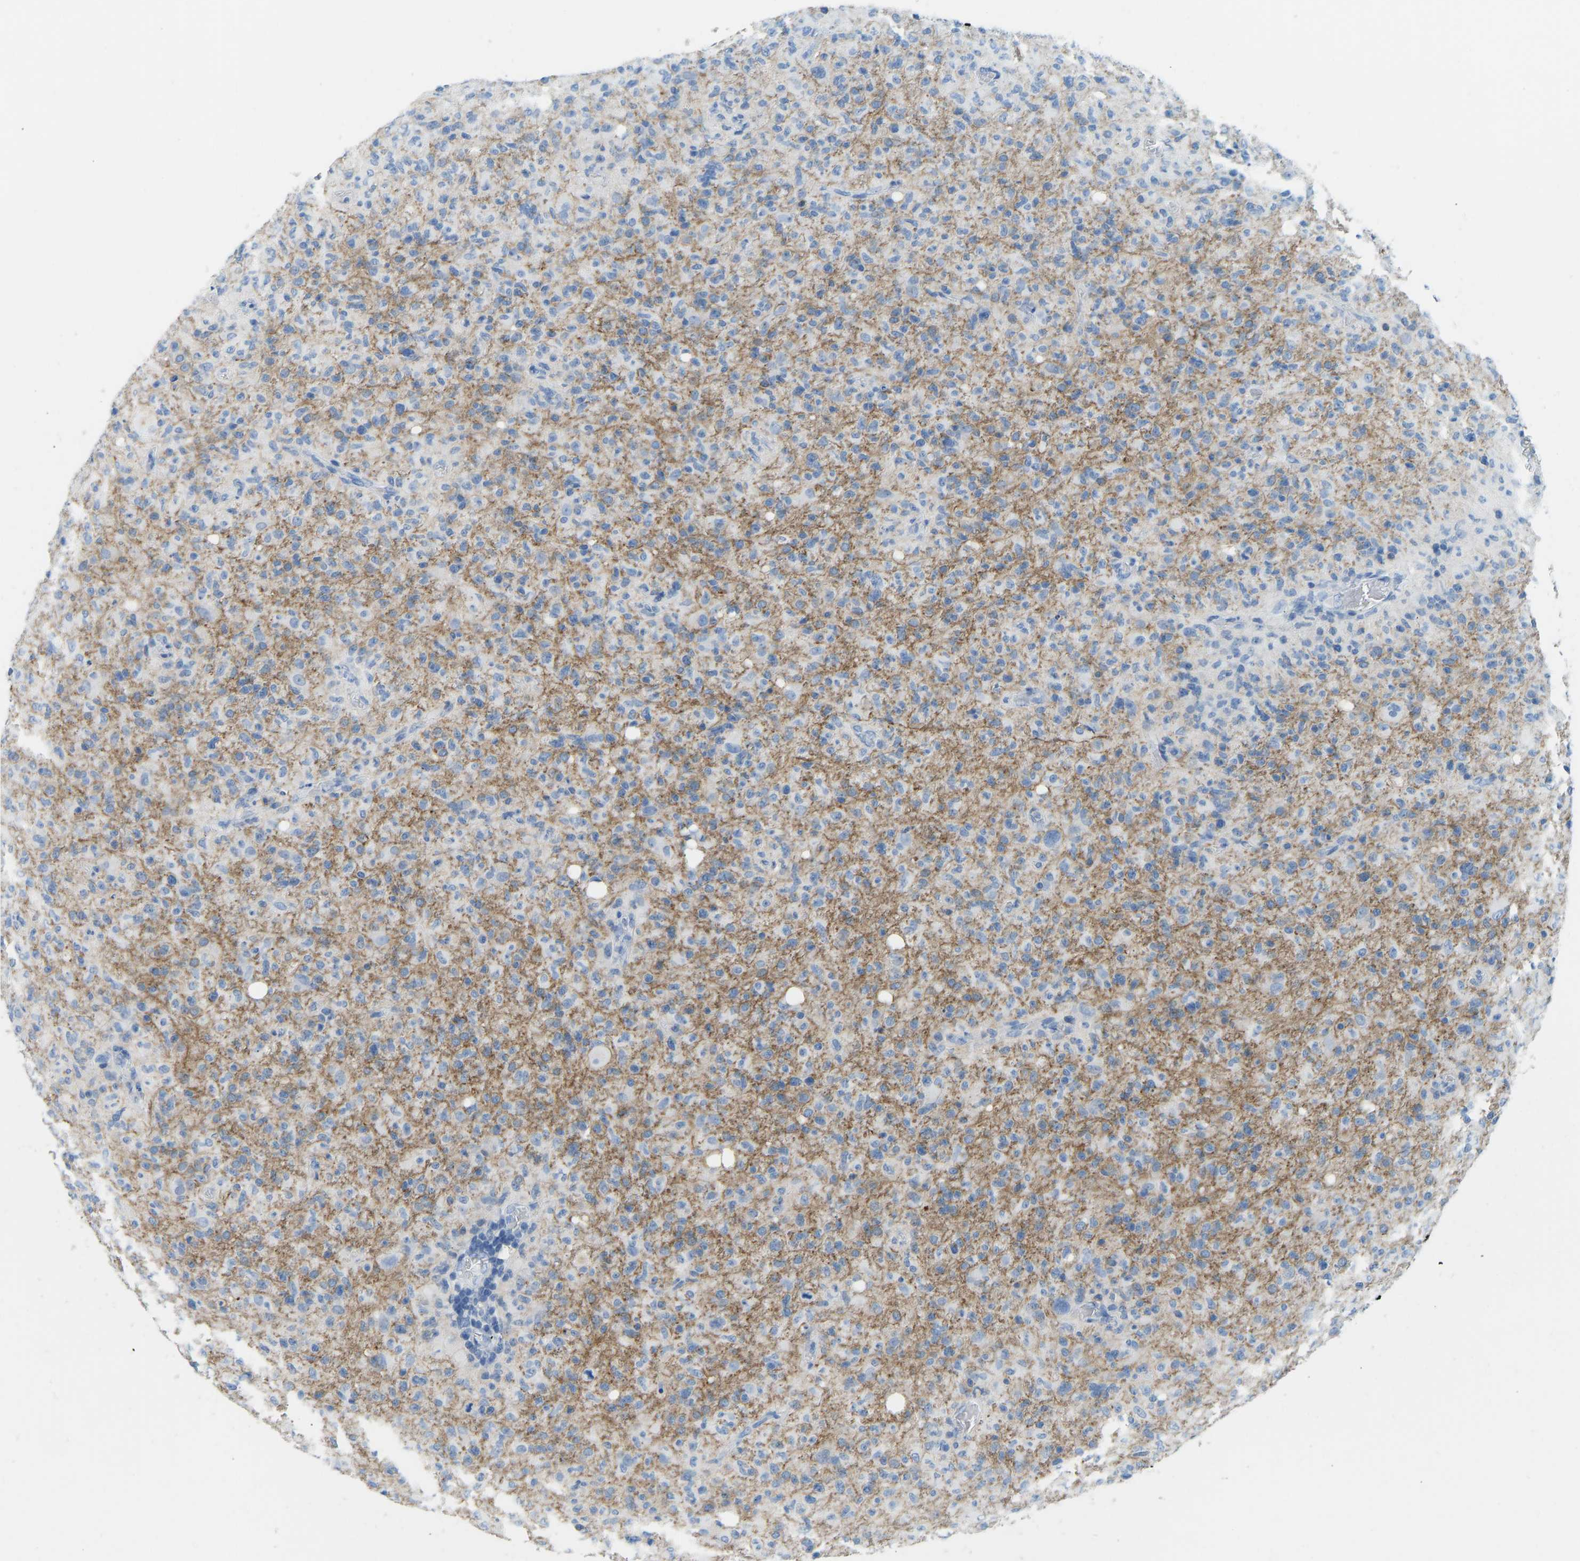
{"staining": {"intensity": "moderate", "quantity": "<25%", "location": "cytoplasmic/membranous"}, "tissue": "glioma", "cell_type": "Tumor cells", "image_type": "cancer", "snomed": [{"axis": "morphology", "description": "Glioma, malignant, High grade"}, {"axis": "topography", "description": "Brain"}], "caption": "Immunohistochemical staining of human malignant glioma (high-grade) shows moderate cytoplasmic/membranous protein positivity in about <25% of tumor cells.", "gene": "ATP1A1", "patient": {"sex": "female", "age": 57}}